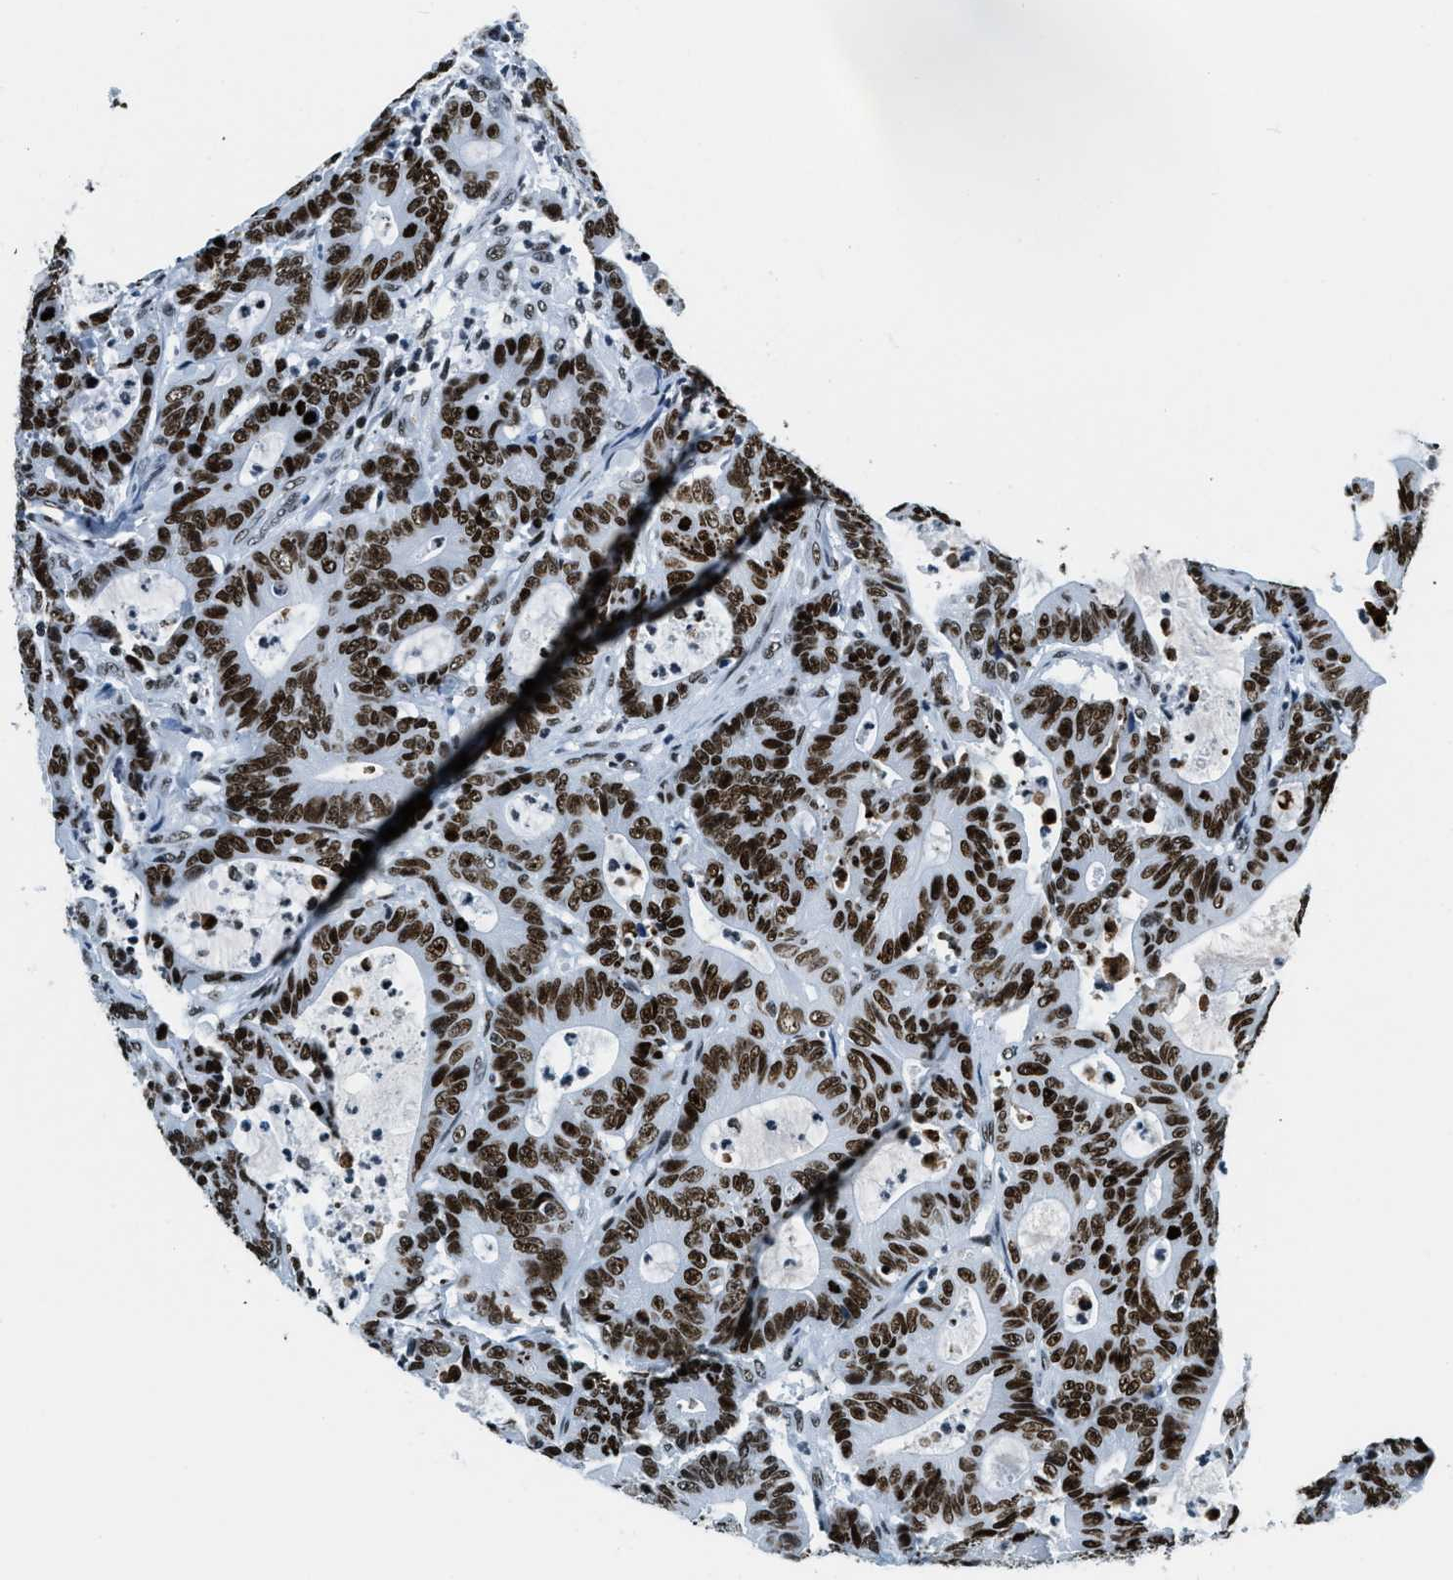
{"staining": {"intensity": "strong", "quantity": ">75%", "location": "nuclear"}, "tissue": "colorectal cancer", "cell_type": "Tumor cells", "image_type": "cancer", "snomed": [{"axis": "morphology", "description": "Adenocarcinoma, NOS"}, {"axis": "topography", "description": "Colon"}], "caption": "Colorectal cancer was stained to show a protein in brown. There is high levels of strong nuclear staining in about >75% of tumor cells.", "gene": "TOP1", "patient": {"sex": "female", "age": 84}}